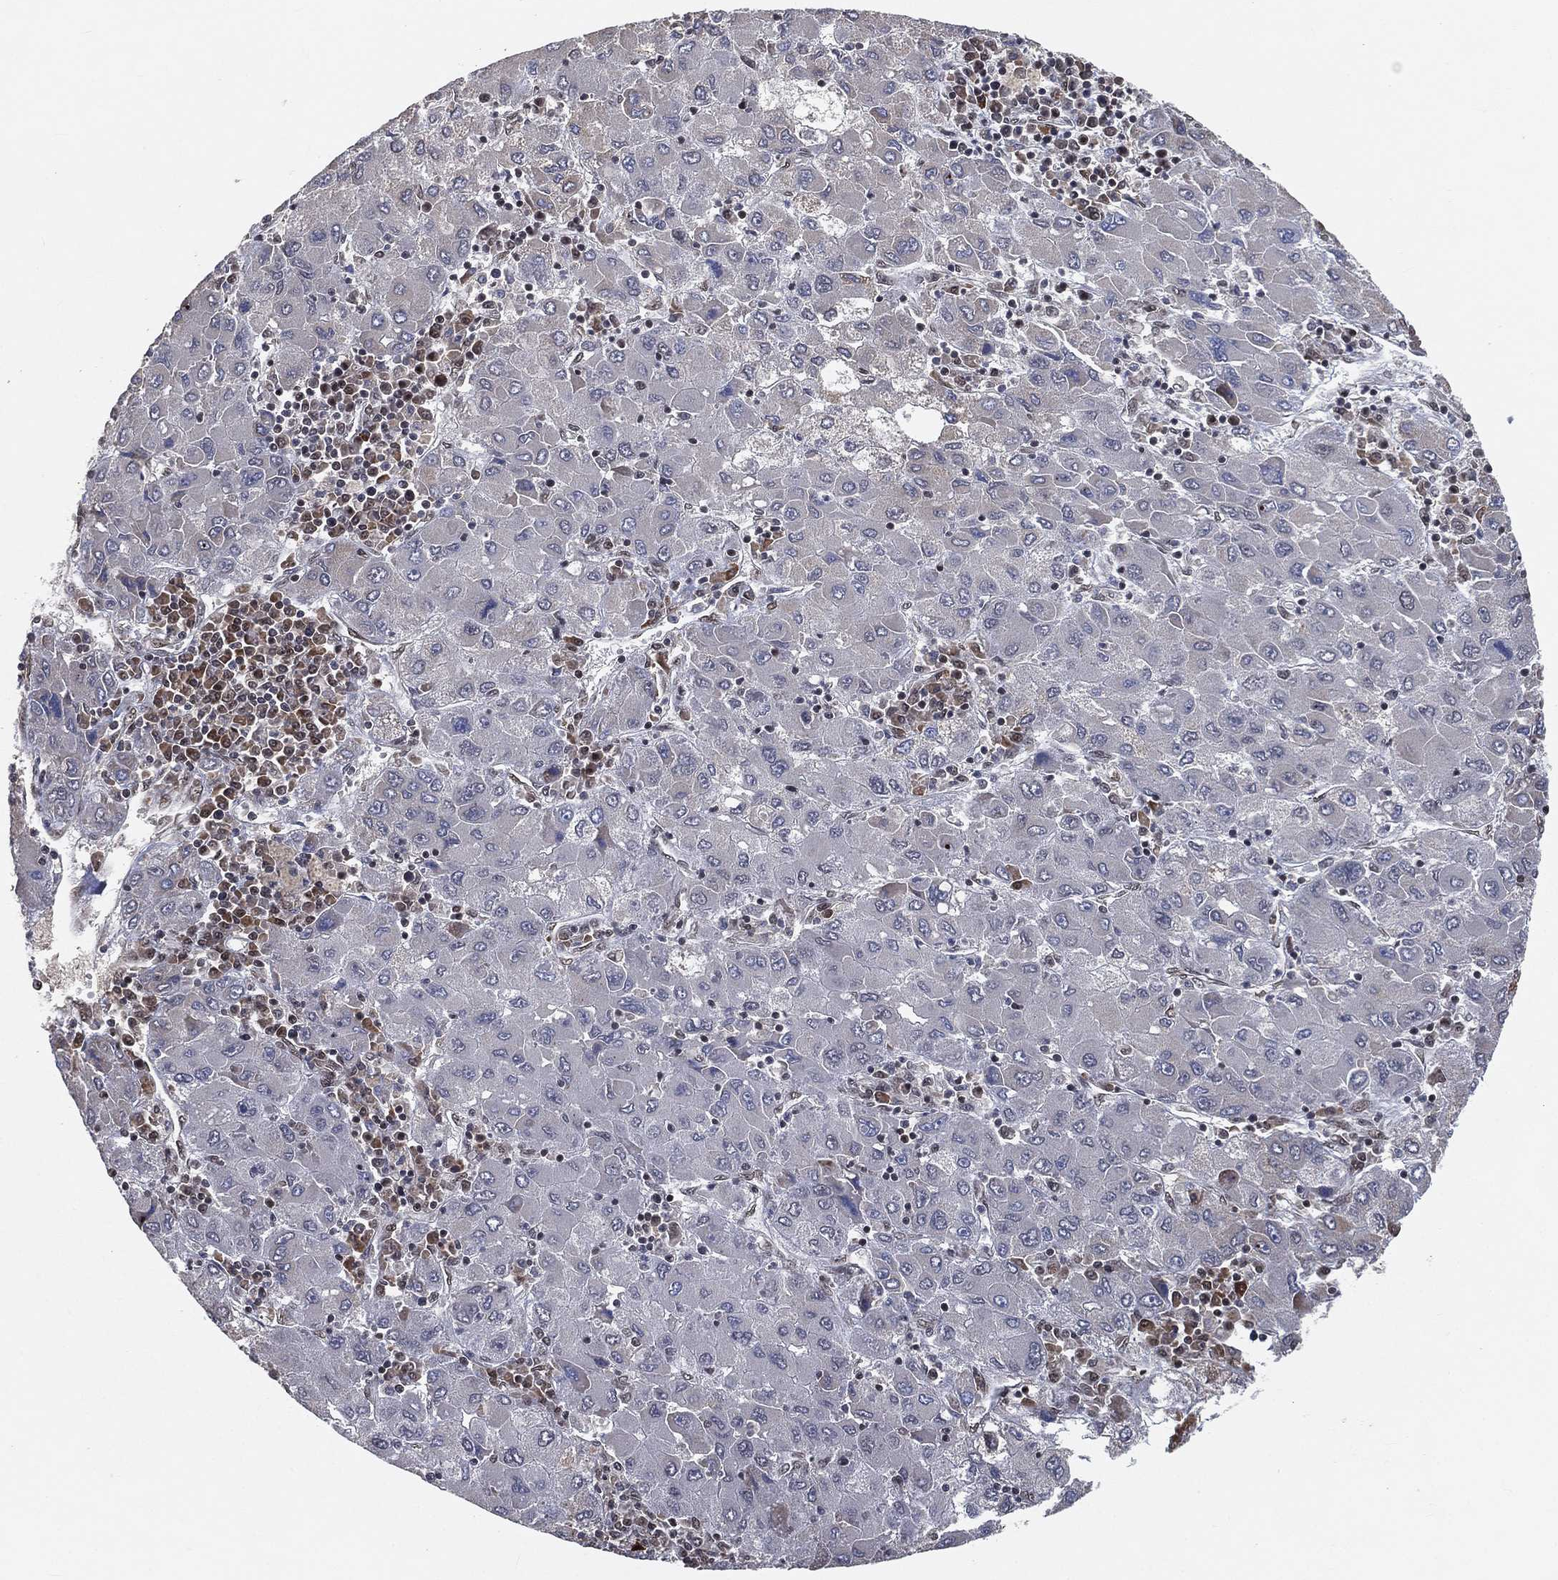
{"staining": {"intensity": "negative", "quantity": "none", "location": "none"}, "tissue": "liver cancer", "cell_type": "Tumor cells", "image_type": "cancer", "snomed": [{"axis": "morphology", "description": "Carcinoma, Hepatocellular, NOS"}, {"axis": "topography", "description": "Liver"}], "caption": "The photomicrograph displays no significant staining in tumor cells of liver cancer (hepatocellular carcinoma).", "gene": "YLPM1", "patient": {"sex": "male", "age": 75}}